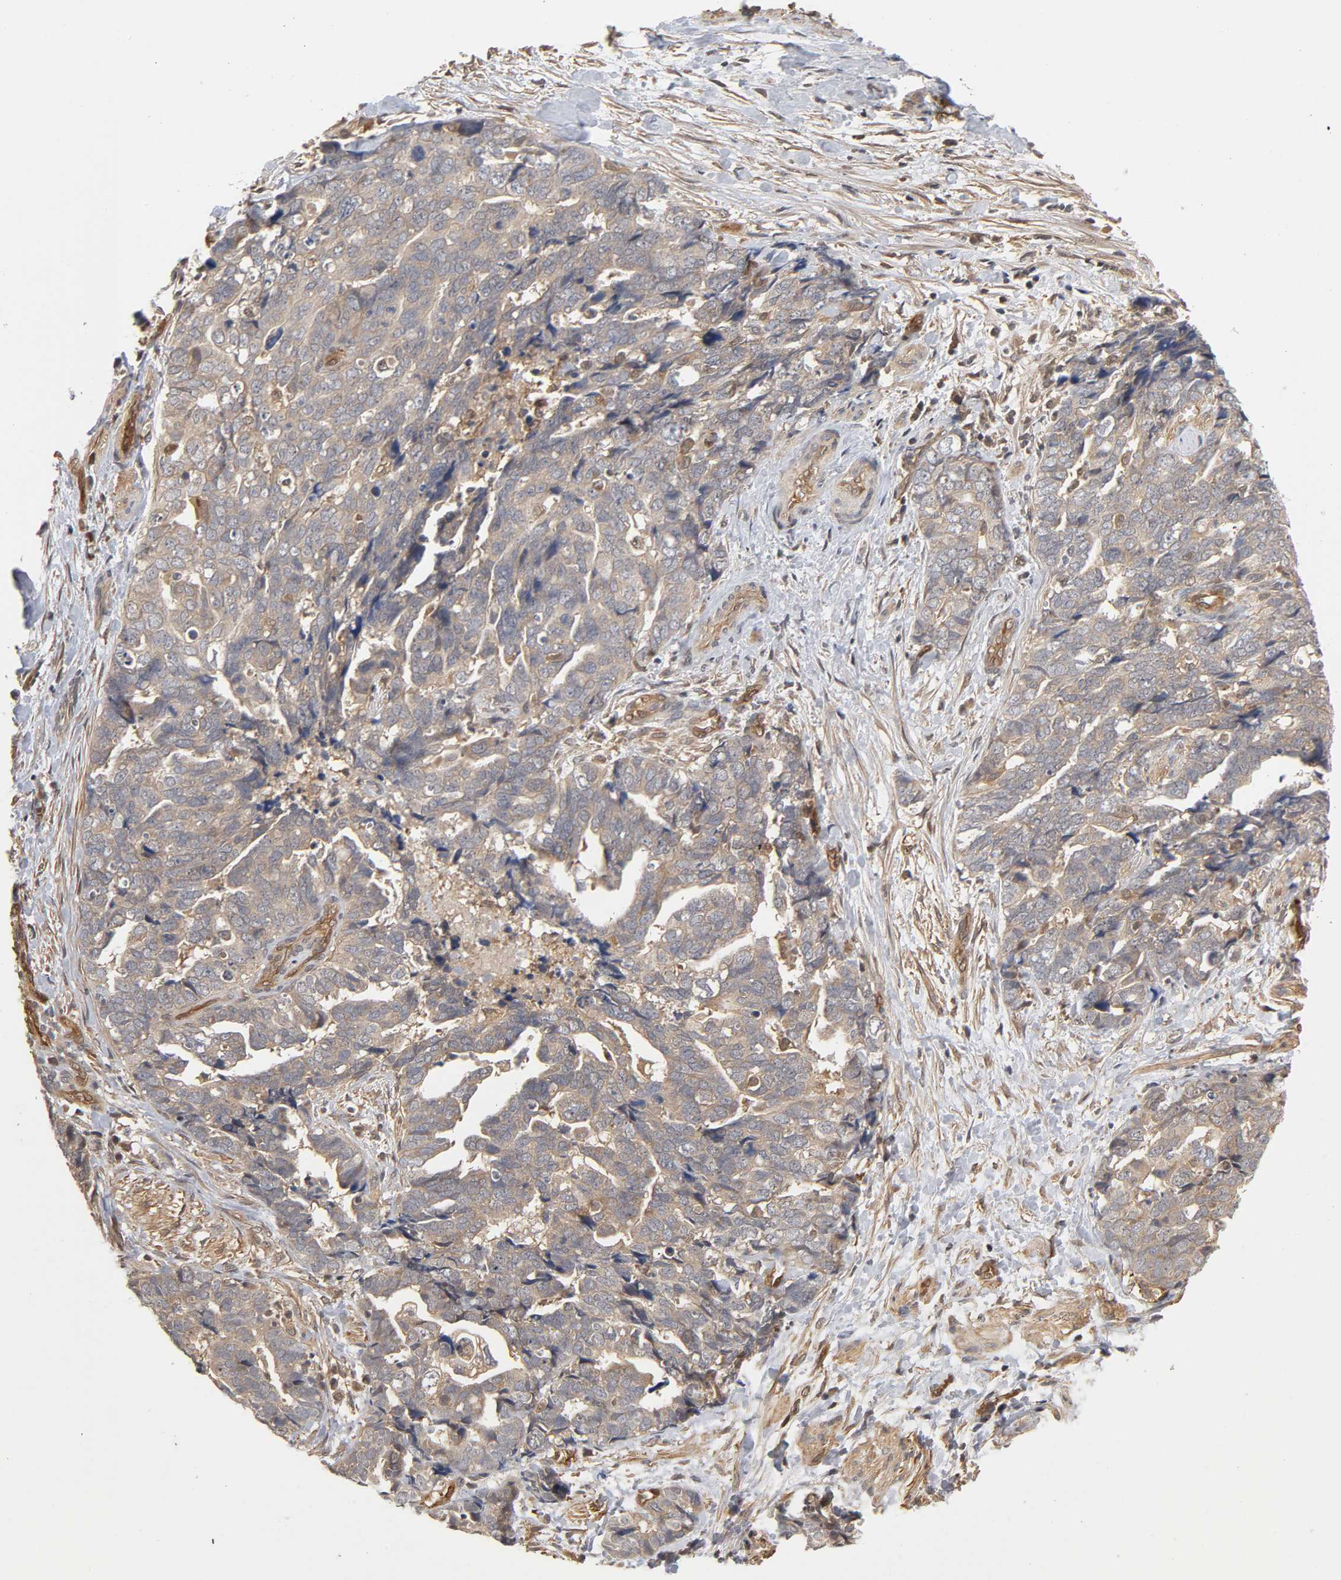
{"staining": {"intensity": "weak", "quantity": ">75%", "location": "cytoplasmic/membranous"}, "tissue": "ovarian cancer", "cell_type": "Tumor cells", "image_type": "cancer", "snomed": [{"axis": "morphology", "description": "Normal tissue, NOS"}, {"axis": "morphology", "description": "Cystadenocarcinoma, serous, NOS"}, {"axis": "topography", "description": "Fallopian tube"}, {"axis": "topography", "description": "Ovary"}], "caption": "There is low levels of weak cytoplasmic/membranous staining in tumor cells of ovarian serous cystadenocarcinoma, as demonstrated by immunohistochemical staining (brown color).", "gene": "CDC37", "patient": {"sex": "female", "age": 56}}